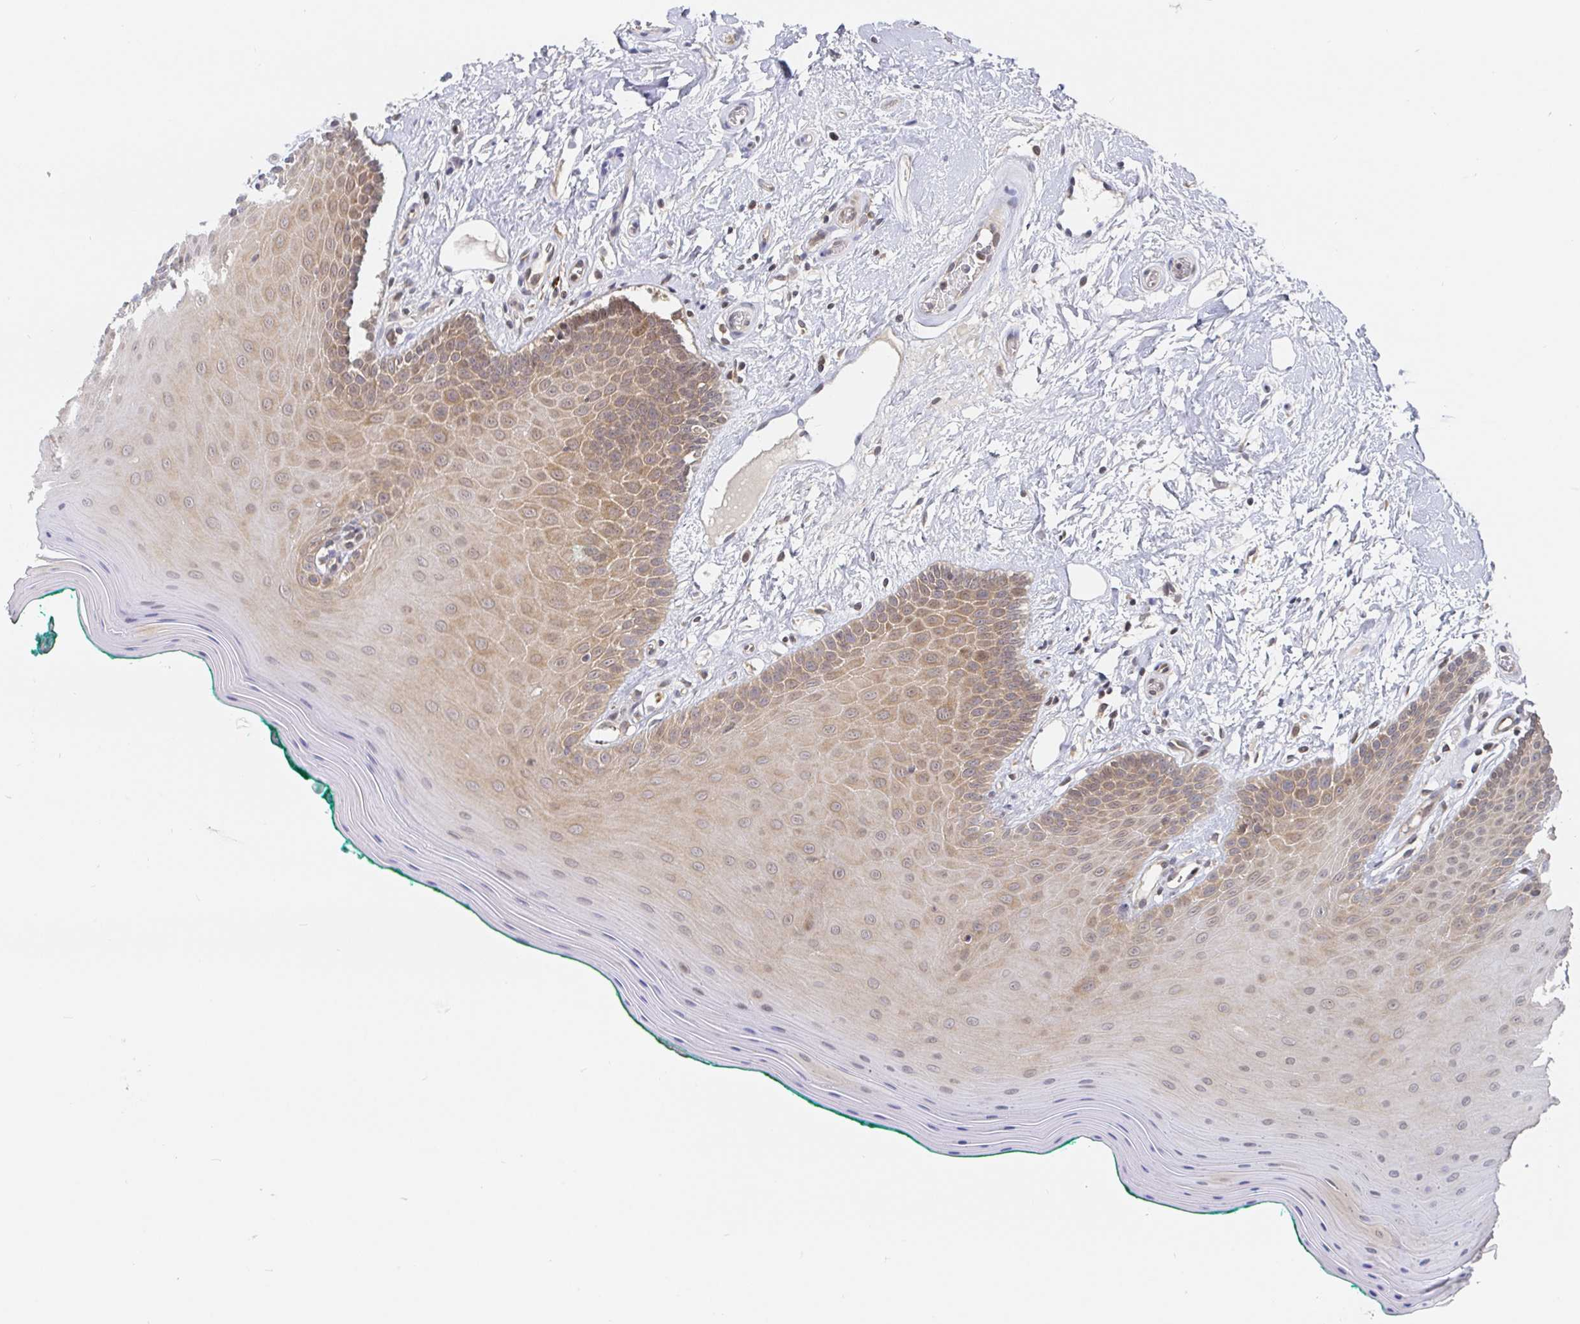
{"staining": {"intensity": "moderate", "quantity": "25%-75%", "location": "cytoplasmic/membranous"}, "tissue": "oral mucosa", "cell_type": "Squamous epithelial cells", "image_type": "normal", "snomed": [{"axis": "morphology", "description": "Normal tissue, NOS"}, {"axis": "topography", "description": "Oral tissue"}], "caption": "IHC of benign oral mucosa reveals medium levels of moderate cytoplasmic/membranous staining in approximately 25%-75% of squamous epithelial cells.", "gene": "ALG1L2", "patient": {"sex": "female", "age": 40}}